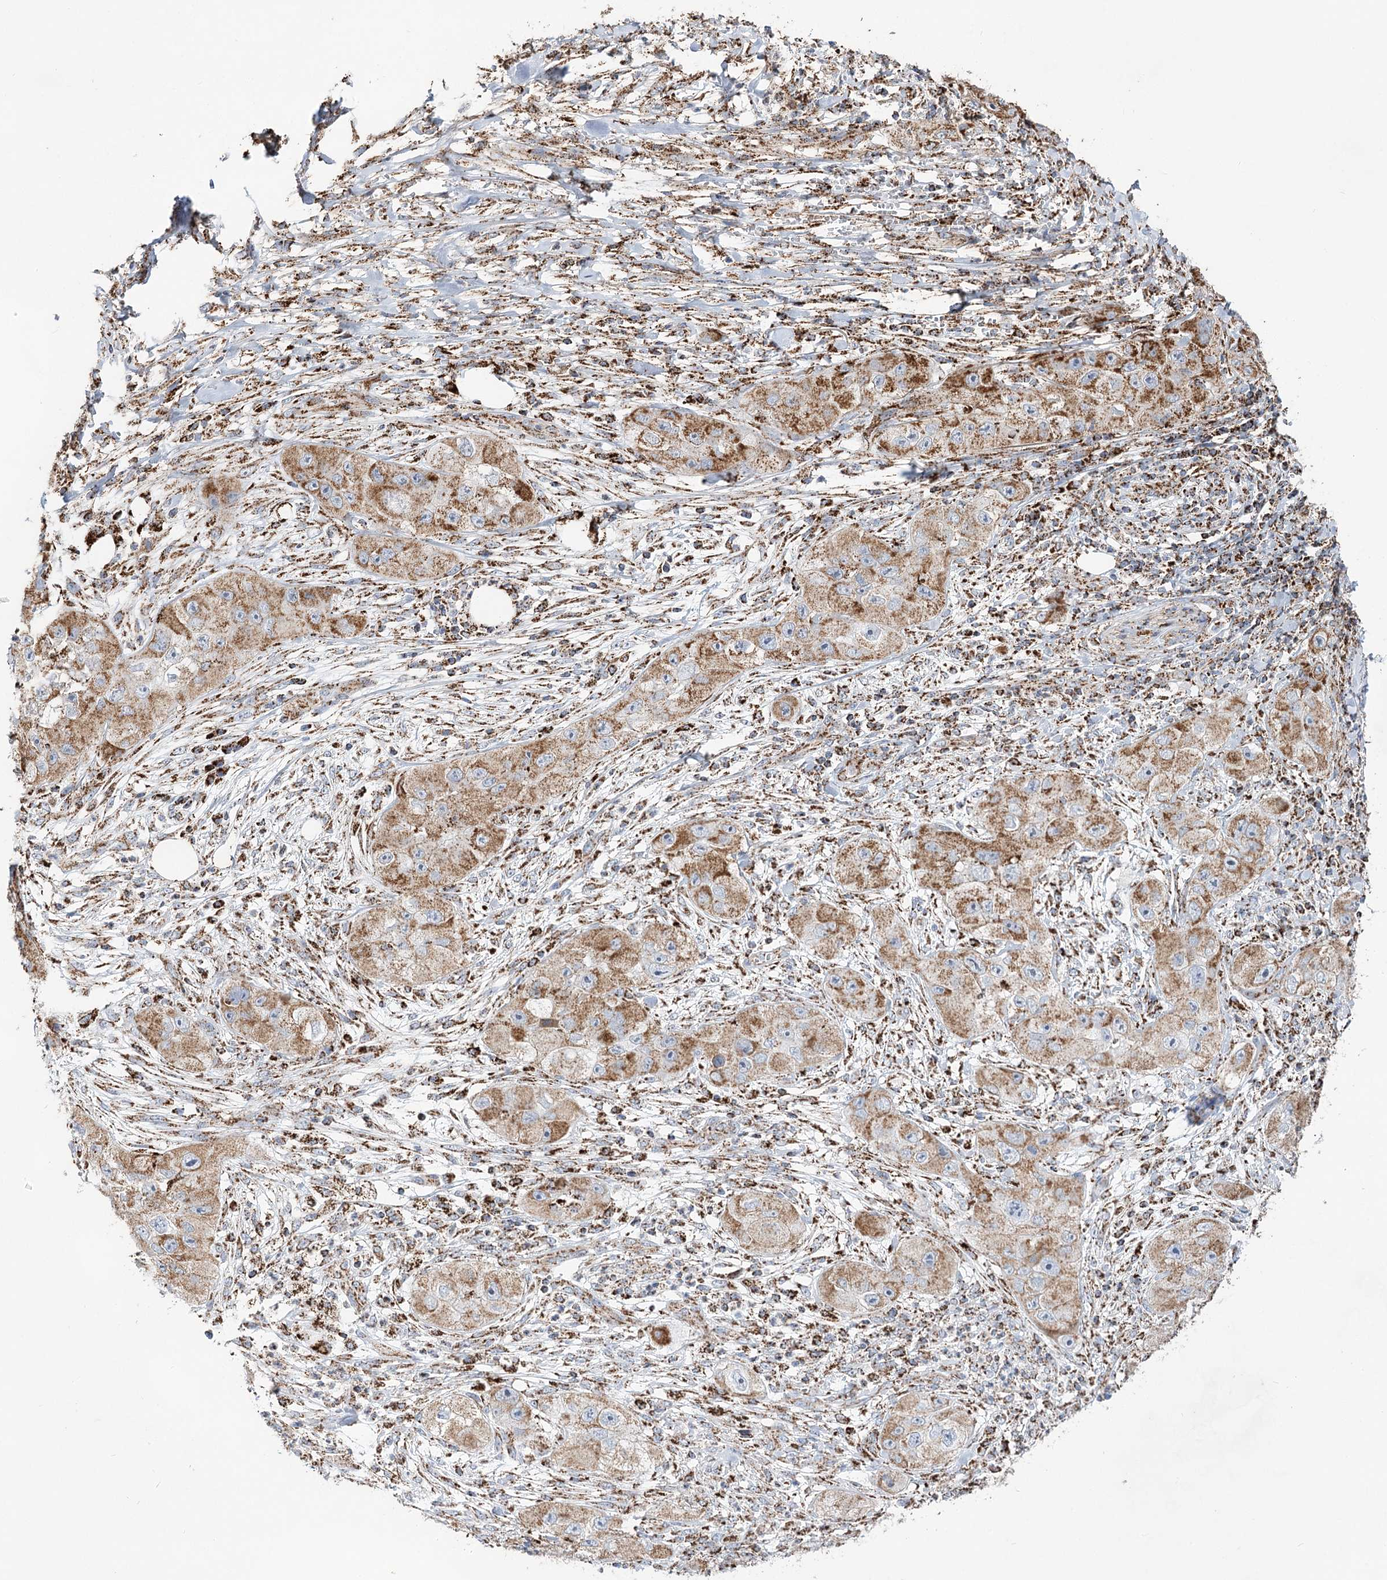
{"staining": {"intensity": "moderate", "quantity": ">75%", "location": "cytoplasmic/membranous"}, "tissue": "skin cancer", "cell_type": "Tumor cells", "image_type": "cancer", "snomed": [{"axis": "morphology", "description": "Squamous cell carcinoma, NOS"}, {"axis": "topography", "description": "Skin"}, {"axis": "topography", "description": "Subcutis"}], "caption": "A histopathology image of human skin cancer stained for a protein exhibits moderate cytoplasmic/membranous brown staining in tumor cells.", "gene": "NADK2", "patient": {"sex": "male", "age": 73}}